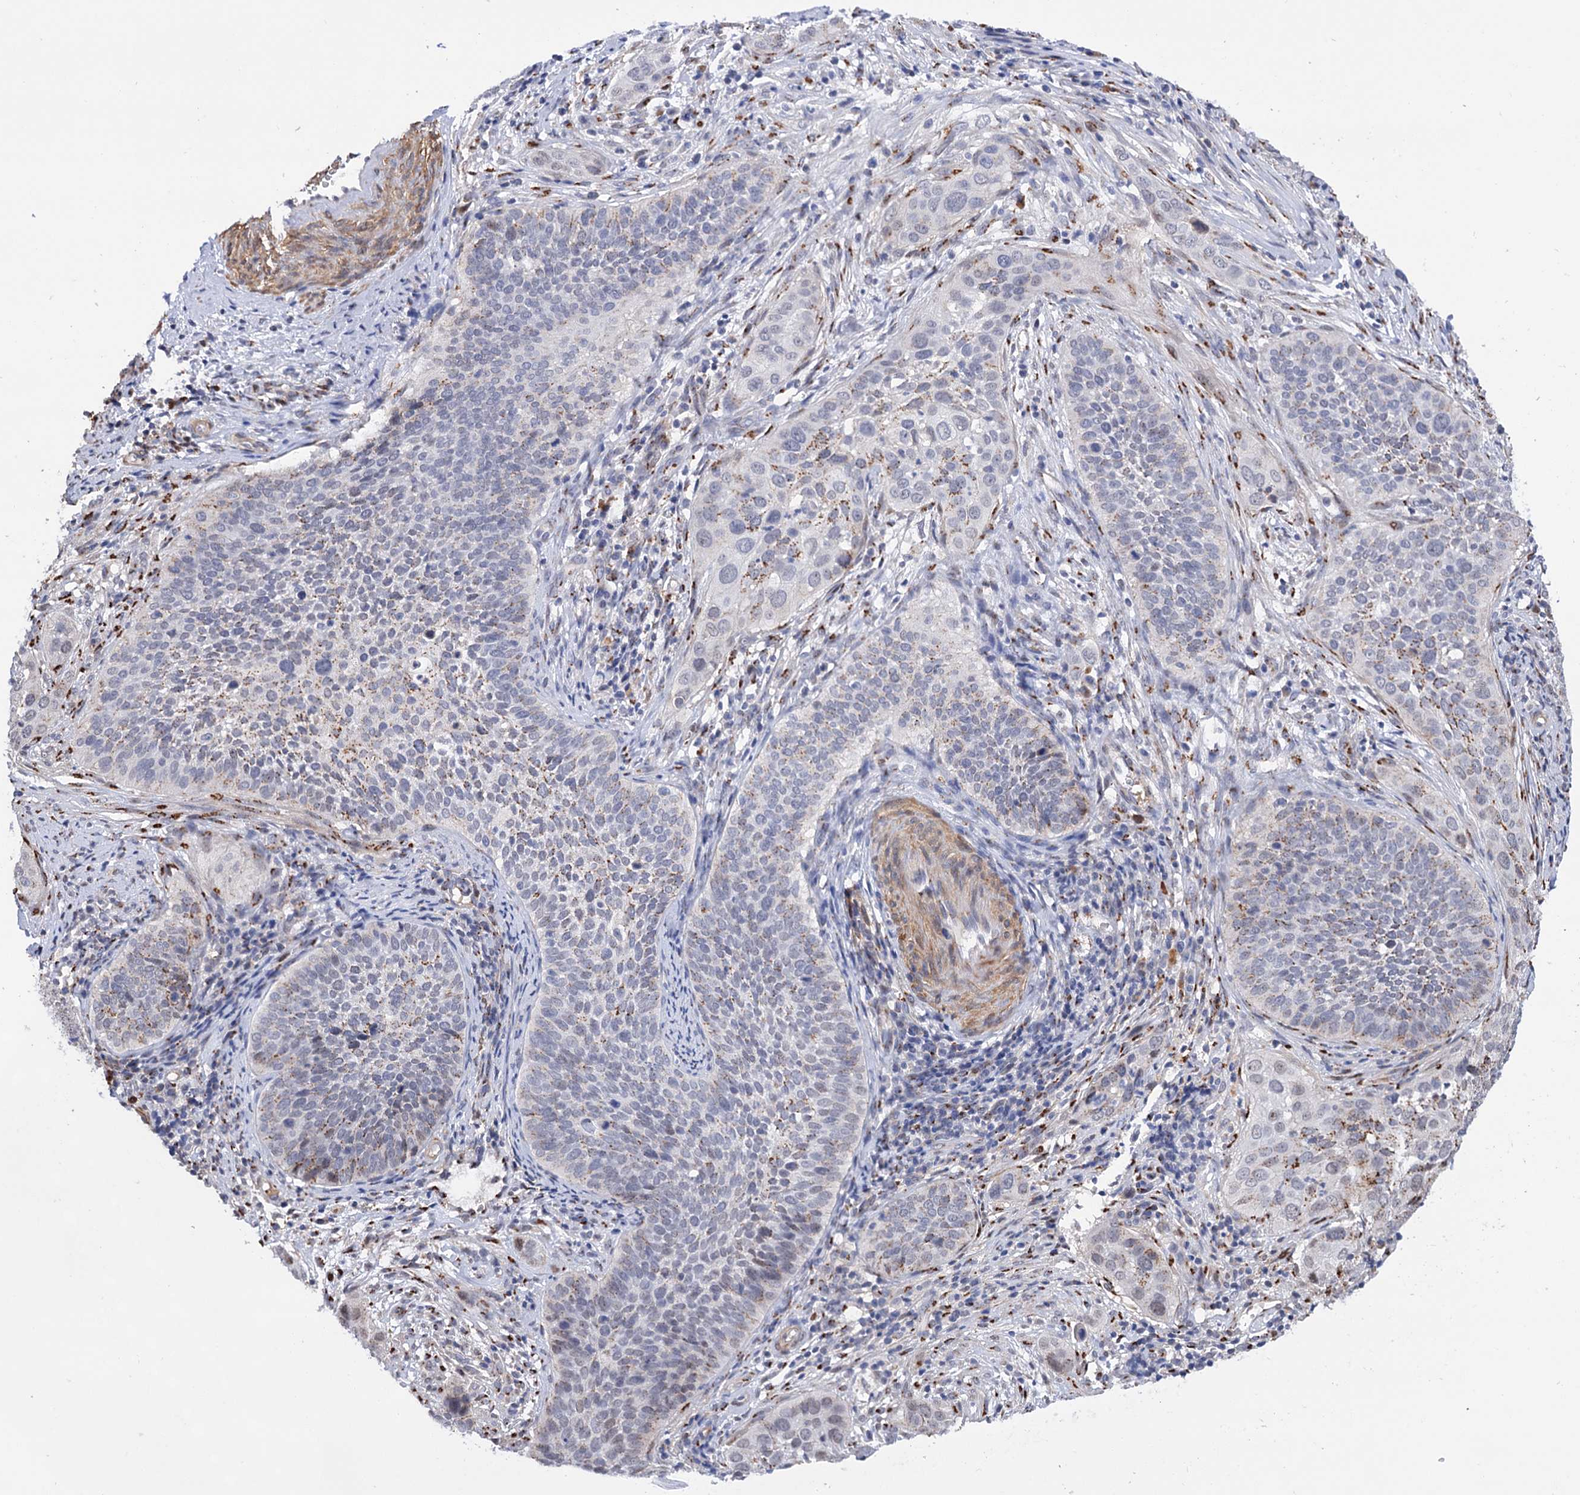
{"staining": {"intensity": "moderate", "quantity": "<25%", "location": "cytoplasmic/membranous"}, "tissue": "cervical cancer", "cell_type": "Tumor cells", "image_type": "cancer", "snomed": [{"axis": "morphology", "description": "Squamous cell carcinoma, NOS"}, {"axis": "topography", "description": "Cervix"}], "caption": "Tumor cells exhibit low levels of moderate cytoplasmic/membranous expression in about <25% of cells in human cervical cancer (squamous cell carcinoma).", "gene": "C11orf96", "patient": {"sex": "female", "age": 34}}